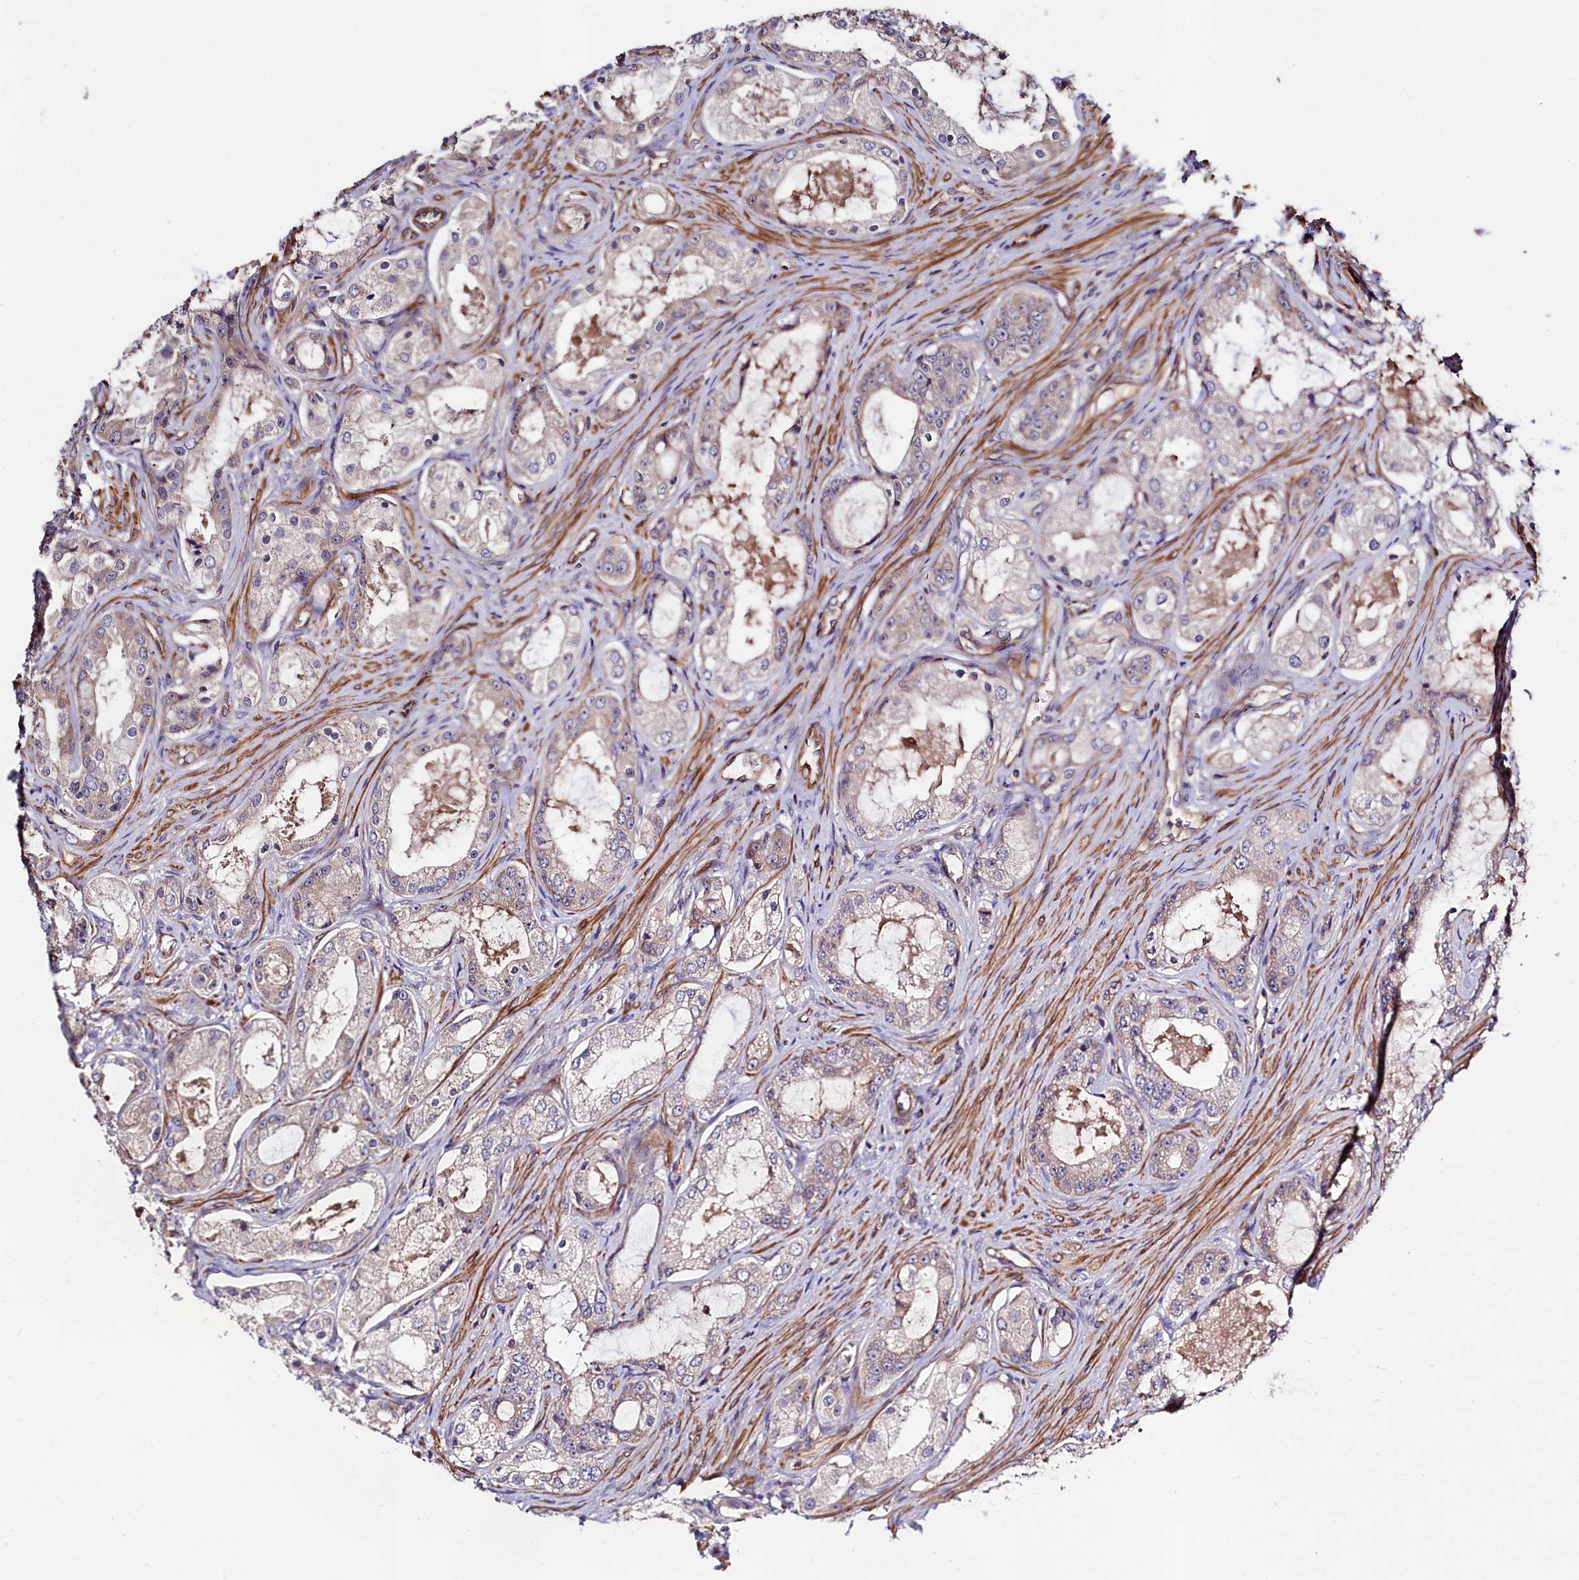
{"staining": {"intensity": "negative", "quantity": "none", "location": "none"}, "tissue": "prostate cancer", "cell_type": "Tumor cells", "image_type": "cancer", "snomed": [{"axis": "morphology", "description": "Adenocarcinoma, Low grade"}, {"axis": "topography", "description": "Prostate"}], "caption": "This image is of low-grade adenocarcinoma (prostate) stained with immunohistochemistry (IHC) to label a protein in brown with the nuclei are counter-stained blue. There is no positivity in tumor cells.", "gene": "KLHDC4", "patient": {"sex": "male", "age": 68}}